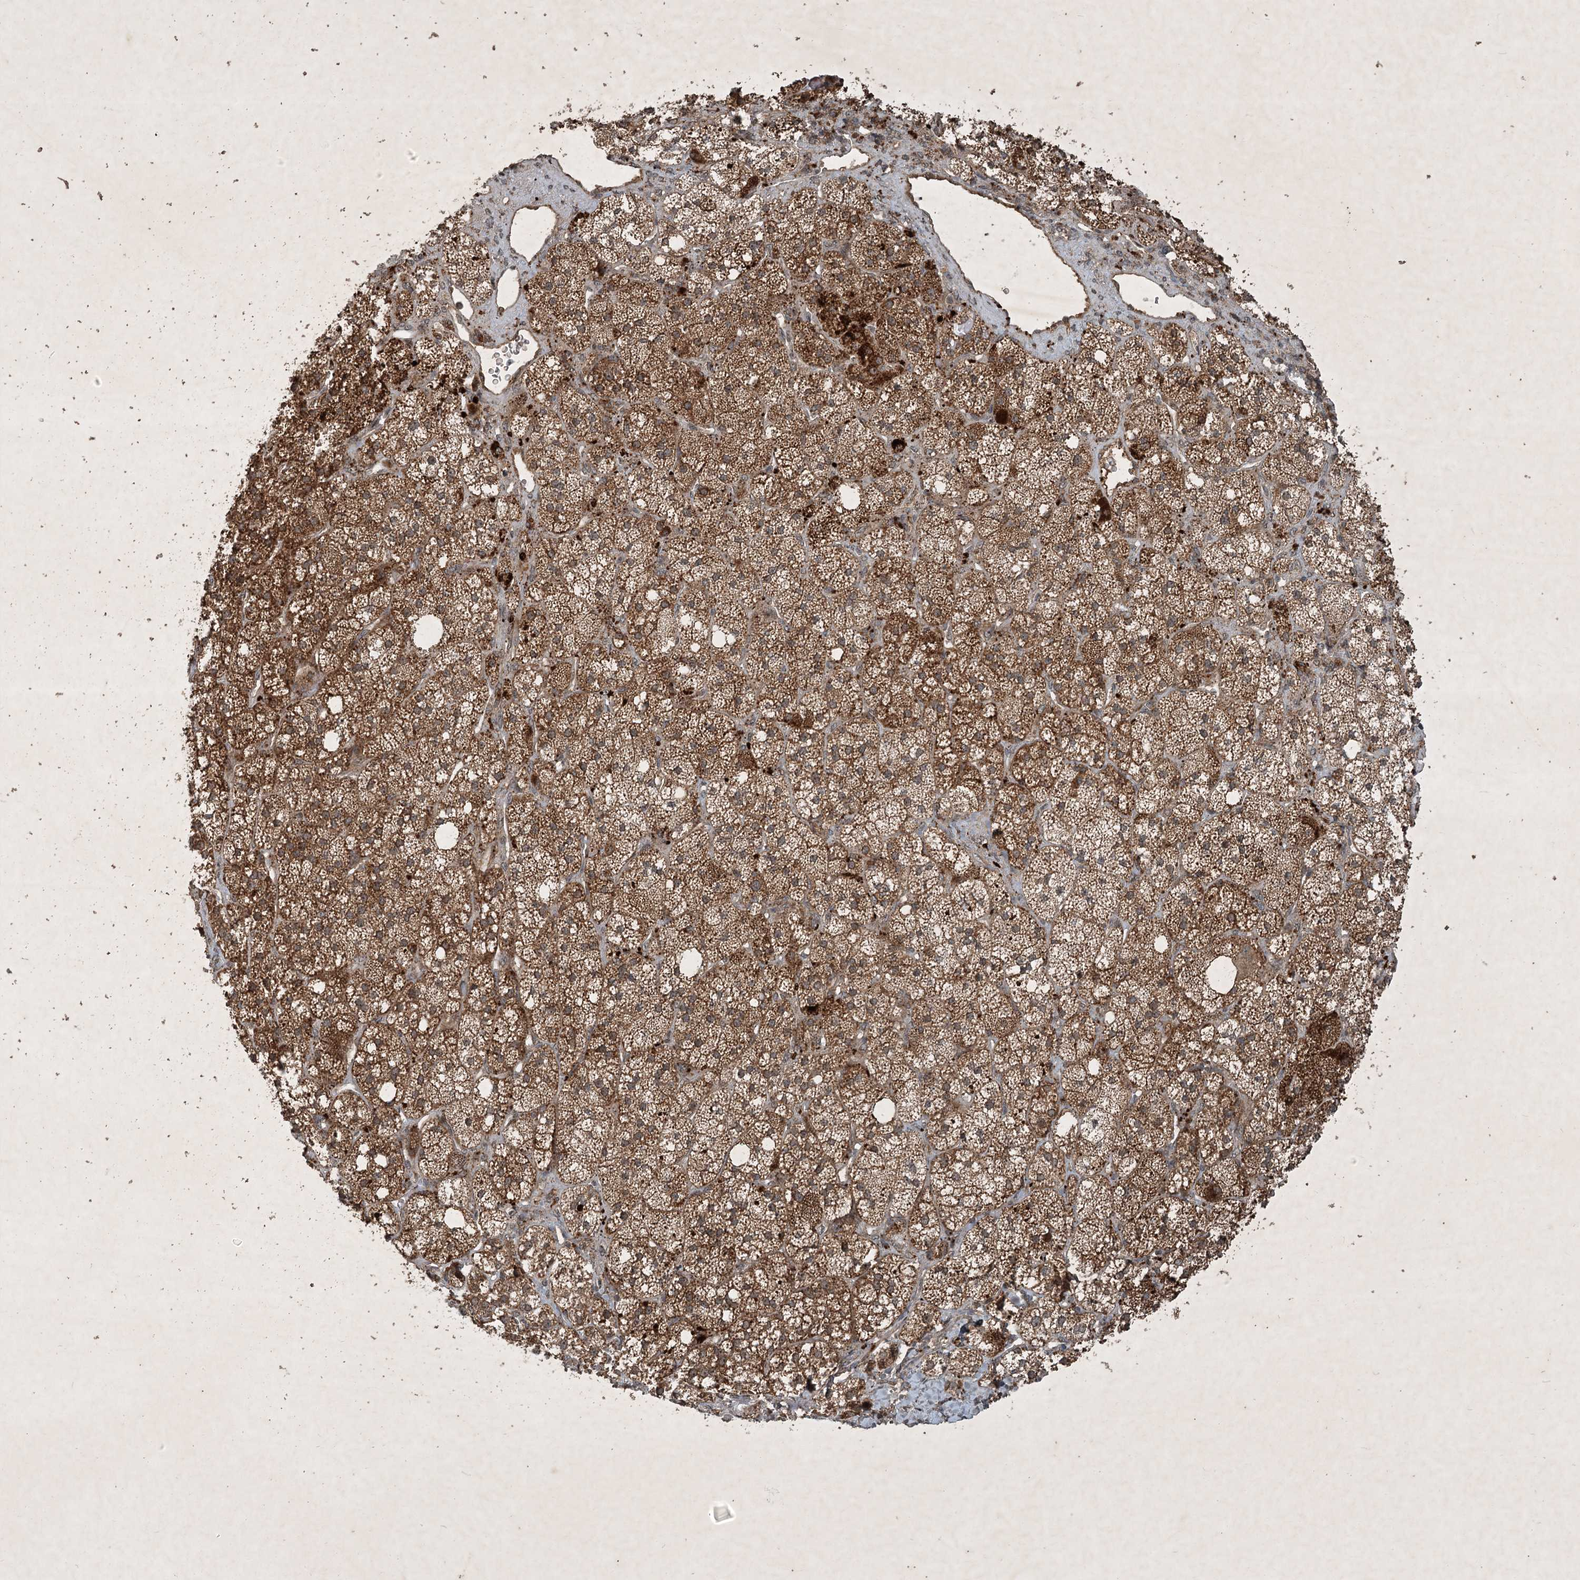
{"staining": {"intensity": "moderate", "quantity": ">75%", "location": "cytoplasmic/membranous"}, "tissue": "adrenal gland", "cell_type": "Glandular cells", "image_type": "normal", "snomed": [{"axis": "morphology", "description": "Normal tissue, NOS"}, {"axis": "topography", "description": "Adrenal gland"}], "caption": "An image of adrenal gland stained for a protein exhibits moderate cytoplasmic/membranous brown staining in glandular cells. The staining is performed using DAB brown chromogen to label protein expression. The nuclei are counter-stained blue using hematoxylin.", "gene": "UNC93A", "patient": {"sex": "male", "age": 61}}